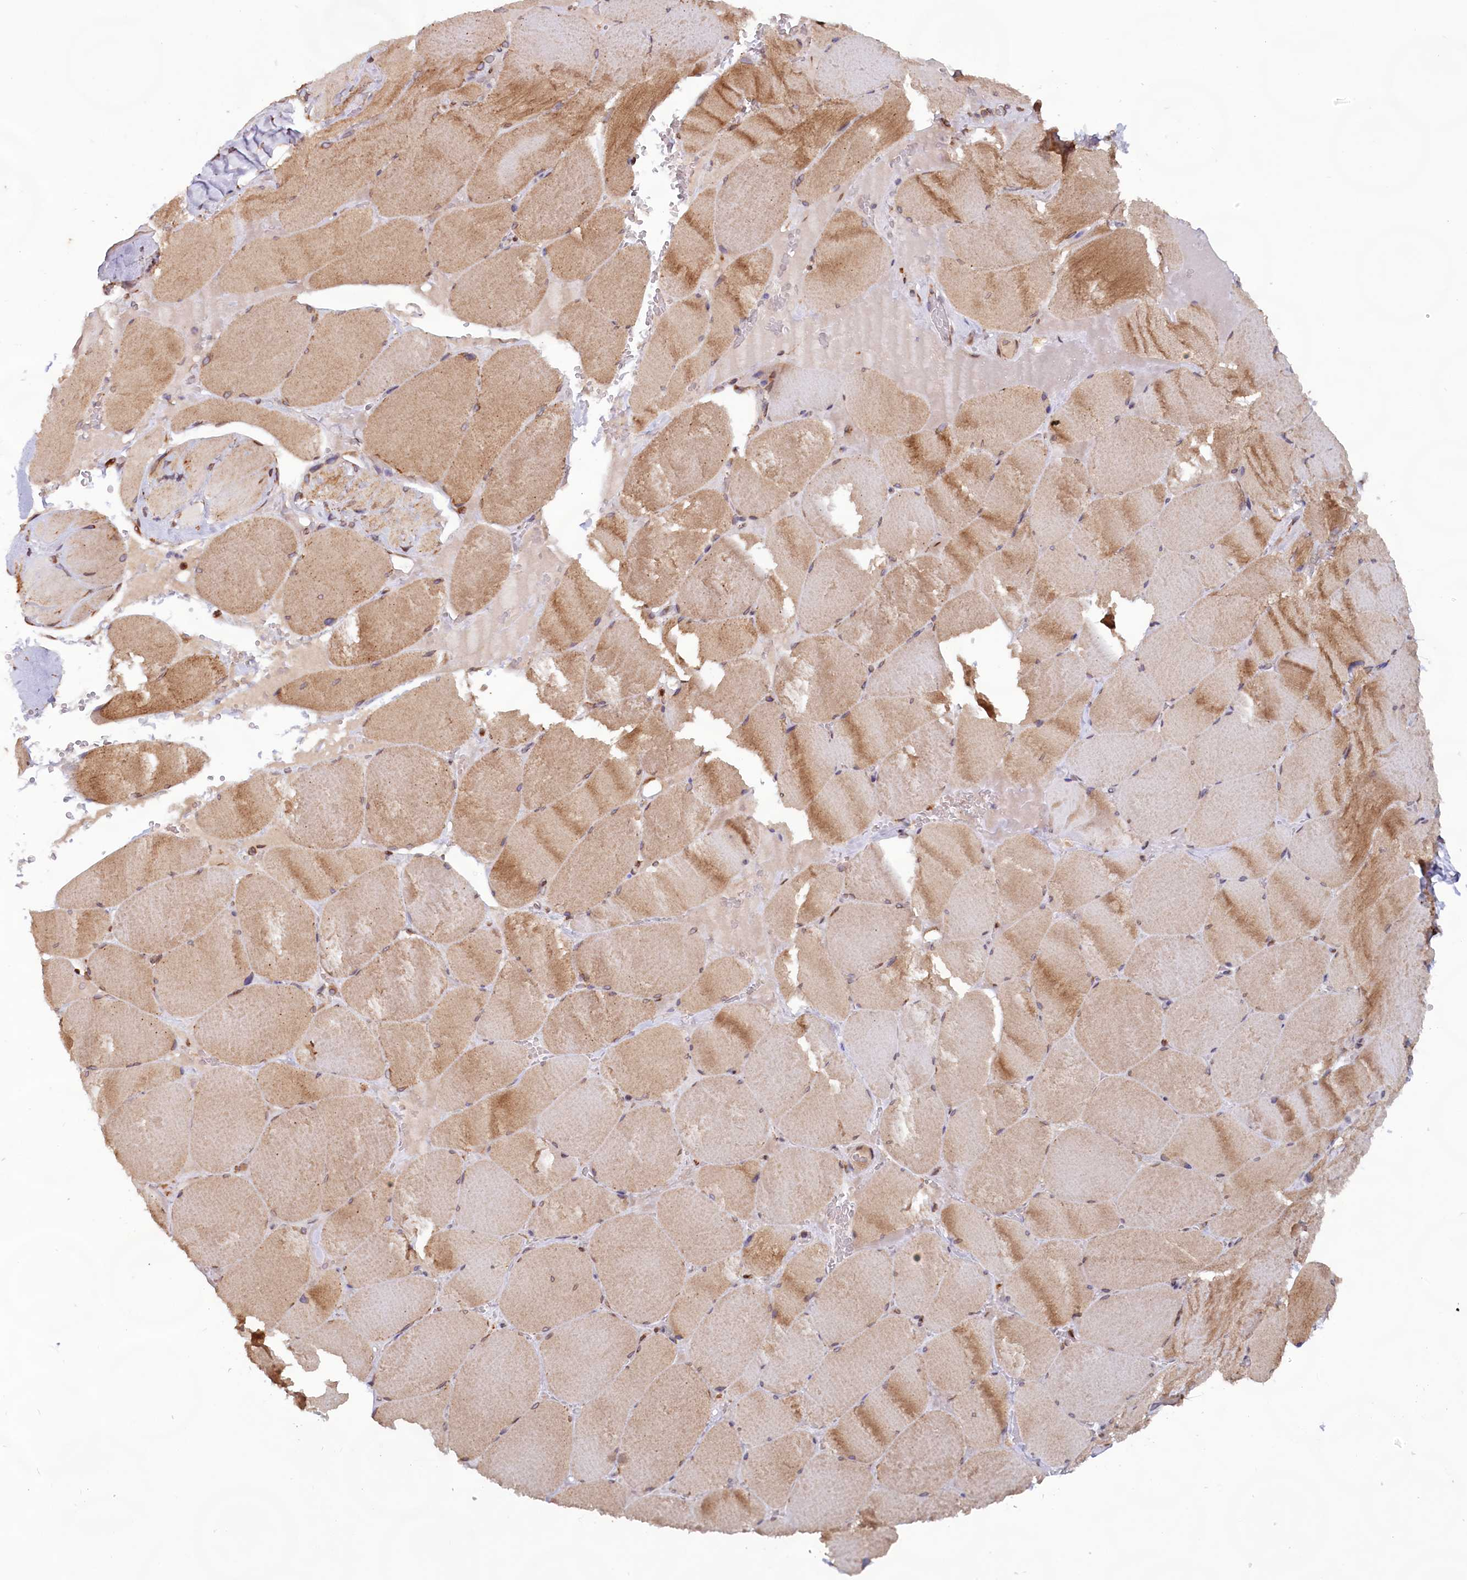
{"staining": {"intensity": "moderate", "quantity": "25%-75%", "location": "cytoplasmic/membranous"}, "tissue": "skeletal muscle", "cell_type": "Myocytes", "image_type": "normal", "snomed": [{"axis": "morphology", "description": "Normal tissue, NOS"}, {"axis": "topography", "description": "Skeletal muscle"}, {"axis": "topography", "description": "Head-Neck"}], "caption": "Immunohistochemical staining of normal human skeletal muscle reveals 25%-75% levels of moderate cytoplasmic/membranous protein expression in about 25%-75% of myocytes. (Stains: DAB in brown, nuclei in blue, Microscopy: brightfield microscopy at high magnification).", "gene": "TBC1D19", "patient": {"sex": "male", "age": 66}}